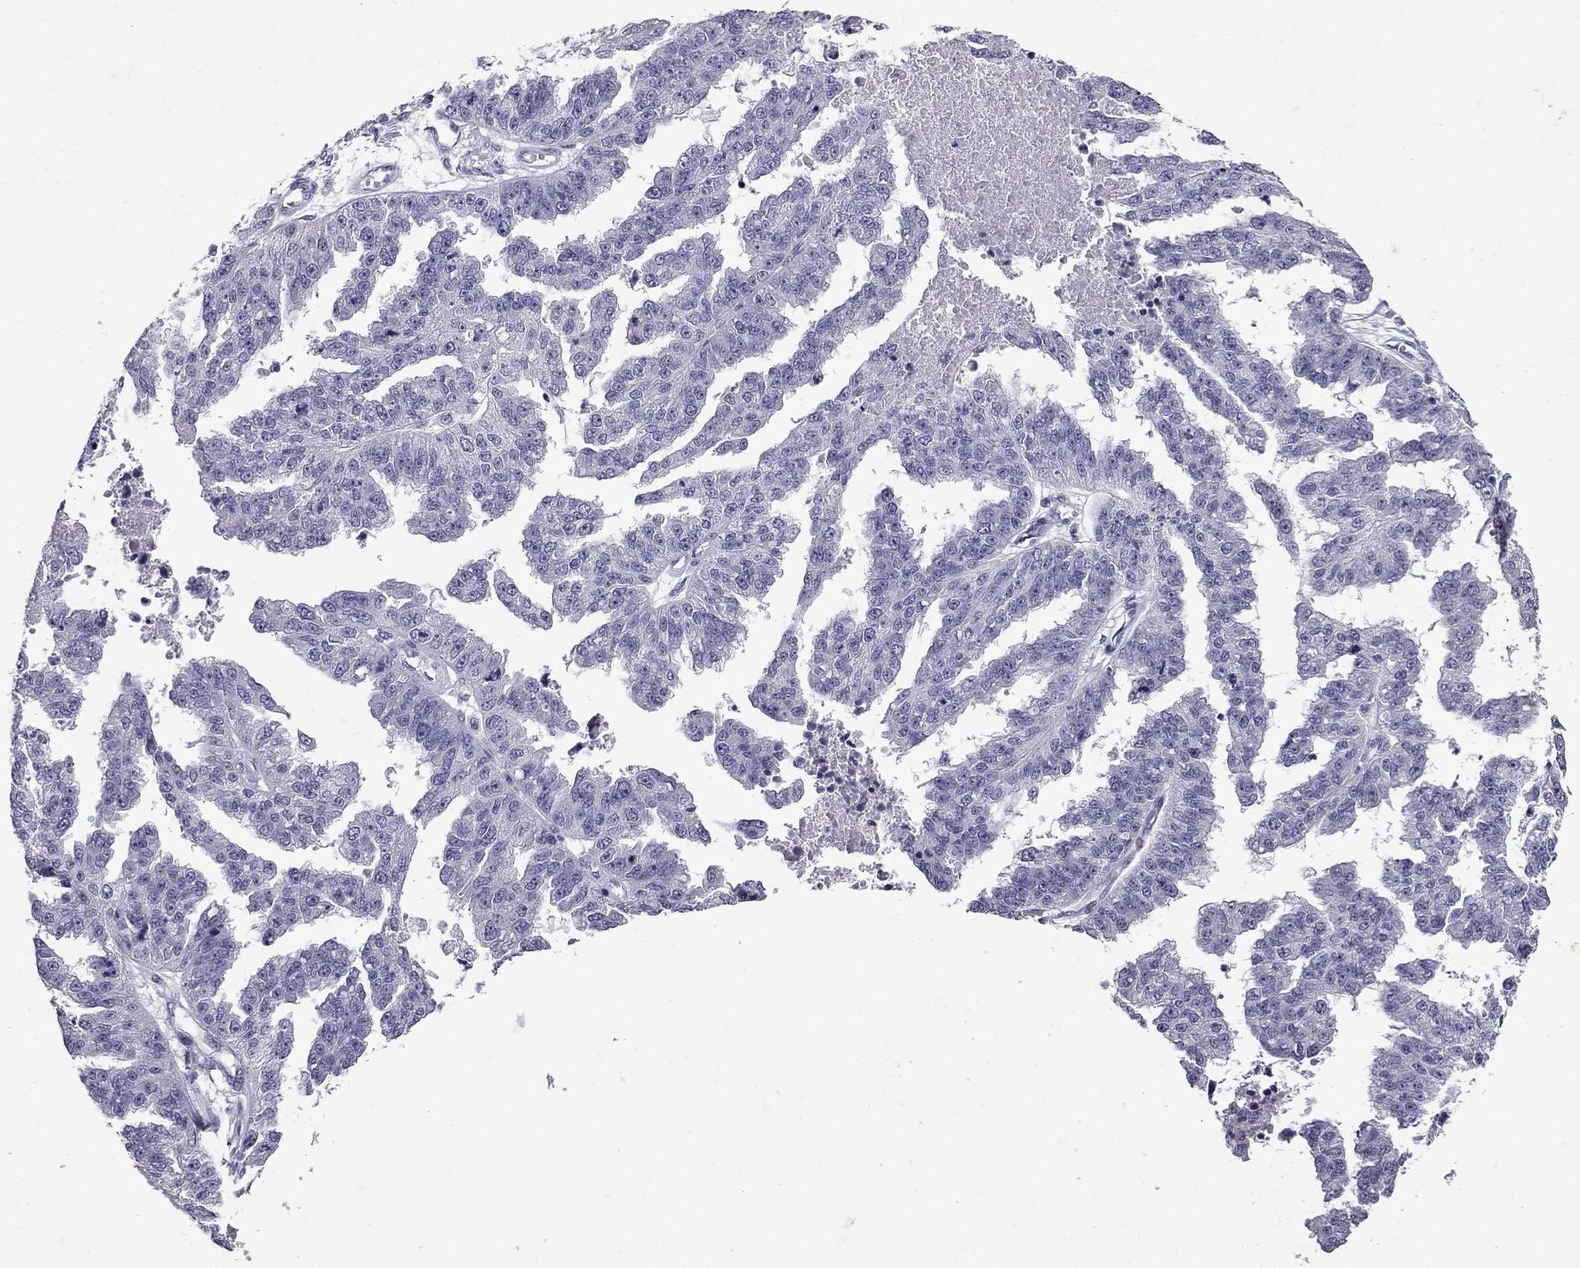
{"staining": {"intensity": "negative", "quantity": "none", "location": "none"}, "tissue": "ovarian cancer", "cell_type": "Tumor cells", "image_type": "cancer", "snomed": [{"axis": "morphology", "description": "Cystadenocarcinoma, serous, NOS"}, {"axis": "topography", "description": "Ovary"}], "caption": "Human serous cystadenocarcinoma (ovarian) stained for a protein using IHC demonstrates no expression in tumor cells.", "gene": "TTN", "patient": {"sex": "female", "age": 58}}